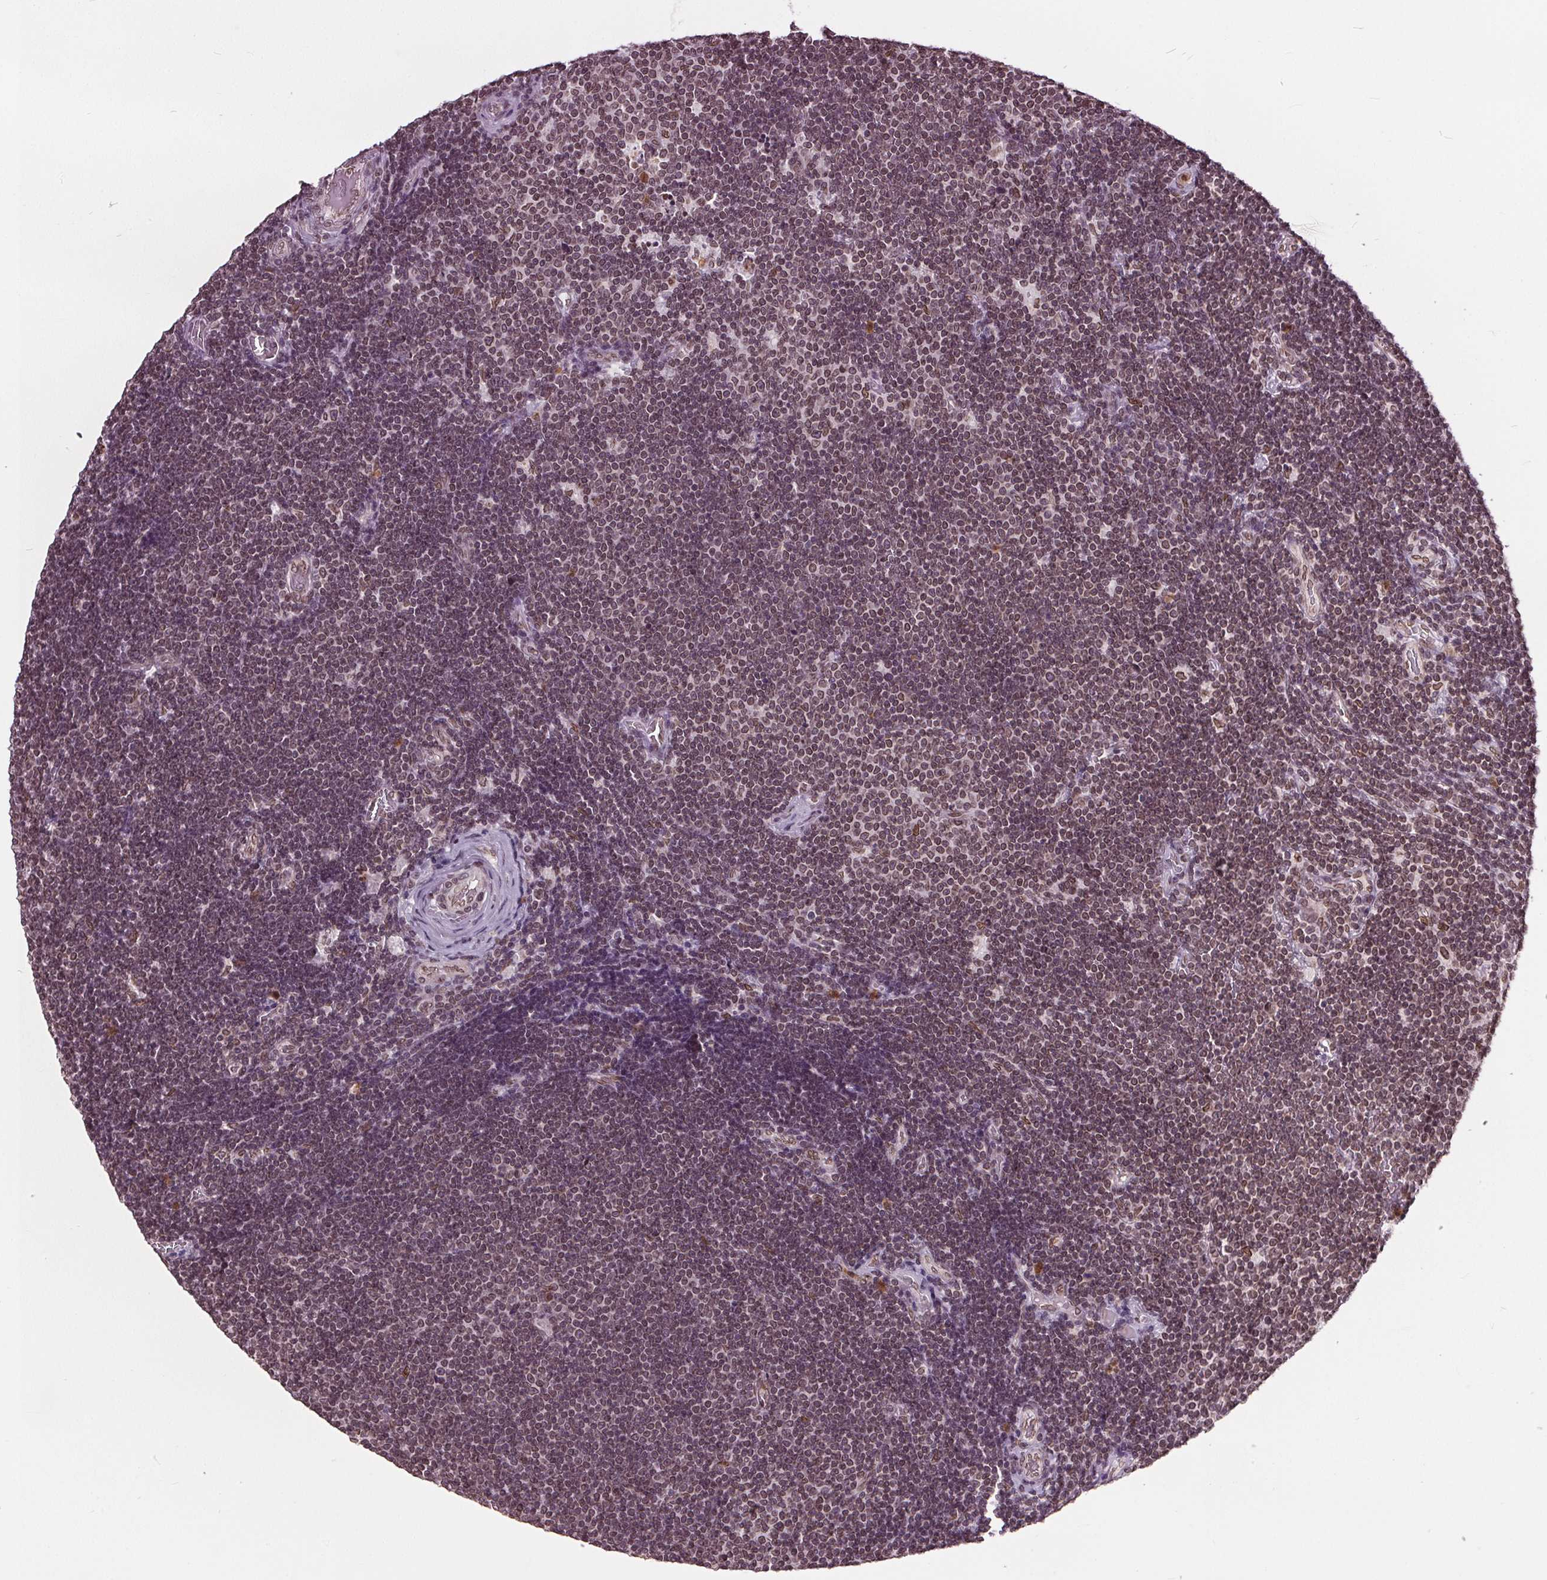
{"staining": {"intensity": "moderate", "quantity": ">75%", "location": "nuclear"}, "tissue": "lymphoma", "cell_type": "Tumor cells", "image_type": "cancer", "snomed": [{"axis": "morphology", "description": "Malignant lymphoma, non-Hodgkin's type, Low grade"}, {"axis": "topography", "description": "Brain"}], "caption": "The immunohistochemical stain shows moderate nuclear positivity in tumor cells of lymphoma tissue. (DAB IHC with brightfield microscopy, high magnification).", "gene": "TTC39C", "patient": {"sex": "female", "age": 66}}